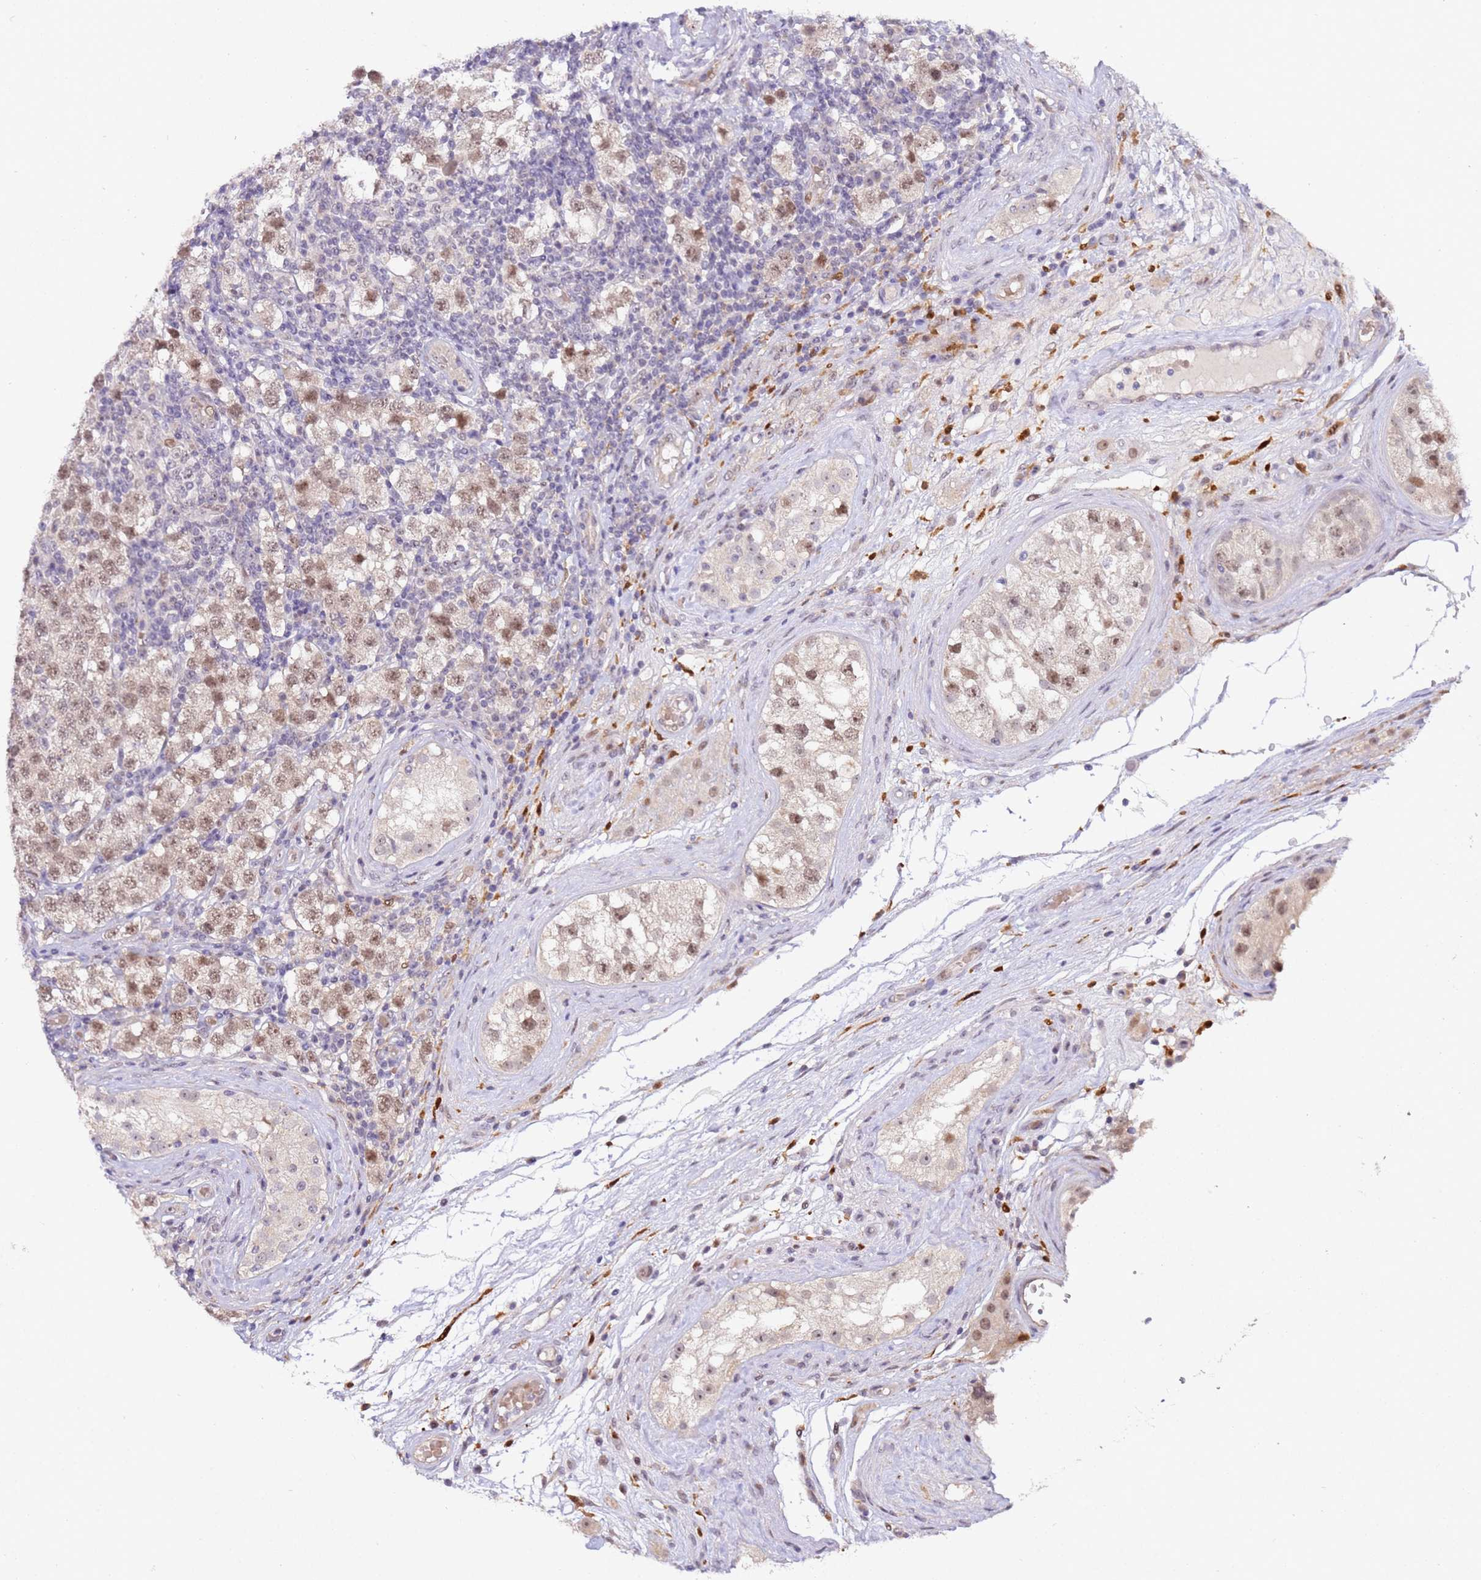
{"staining": {"intensity": "moderate", "quantity": "25%-75%", "location": "nuclear"}, "tissue": "testis cancer", "cell_type": "Tumor cells", "image_type": "cancer", "snomed": [{"axis": "morphology", "description": "Seminoma, NOS"}, {"axis": "topography", "description": "Testis"}], "caption": "There is medium levels of moderate nuclear positivity in tumor cells of testis seminoma, as demonstrated by immunohistochemical staining (brown color).", "gene": "LGALSL", "patient": {"sex": "male", "age": 34}}